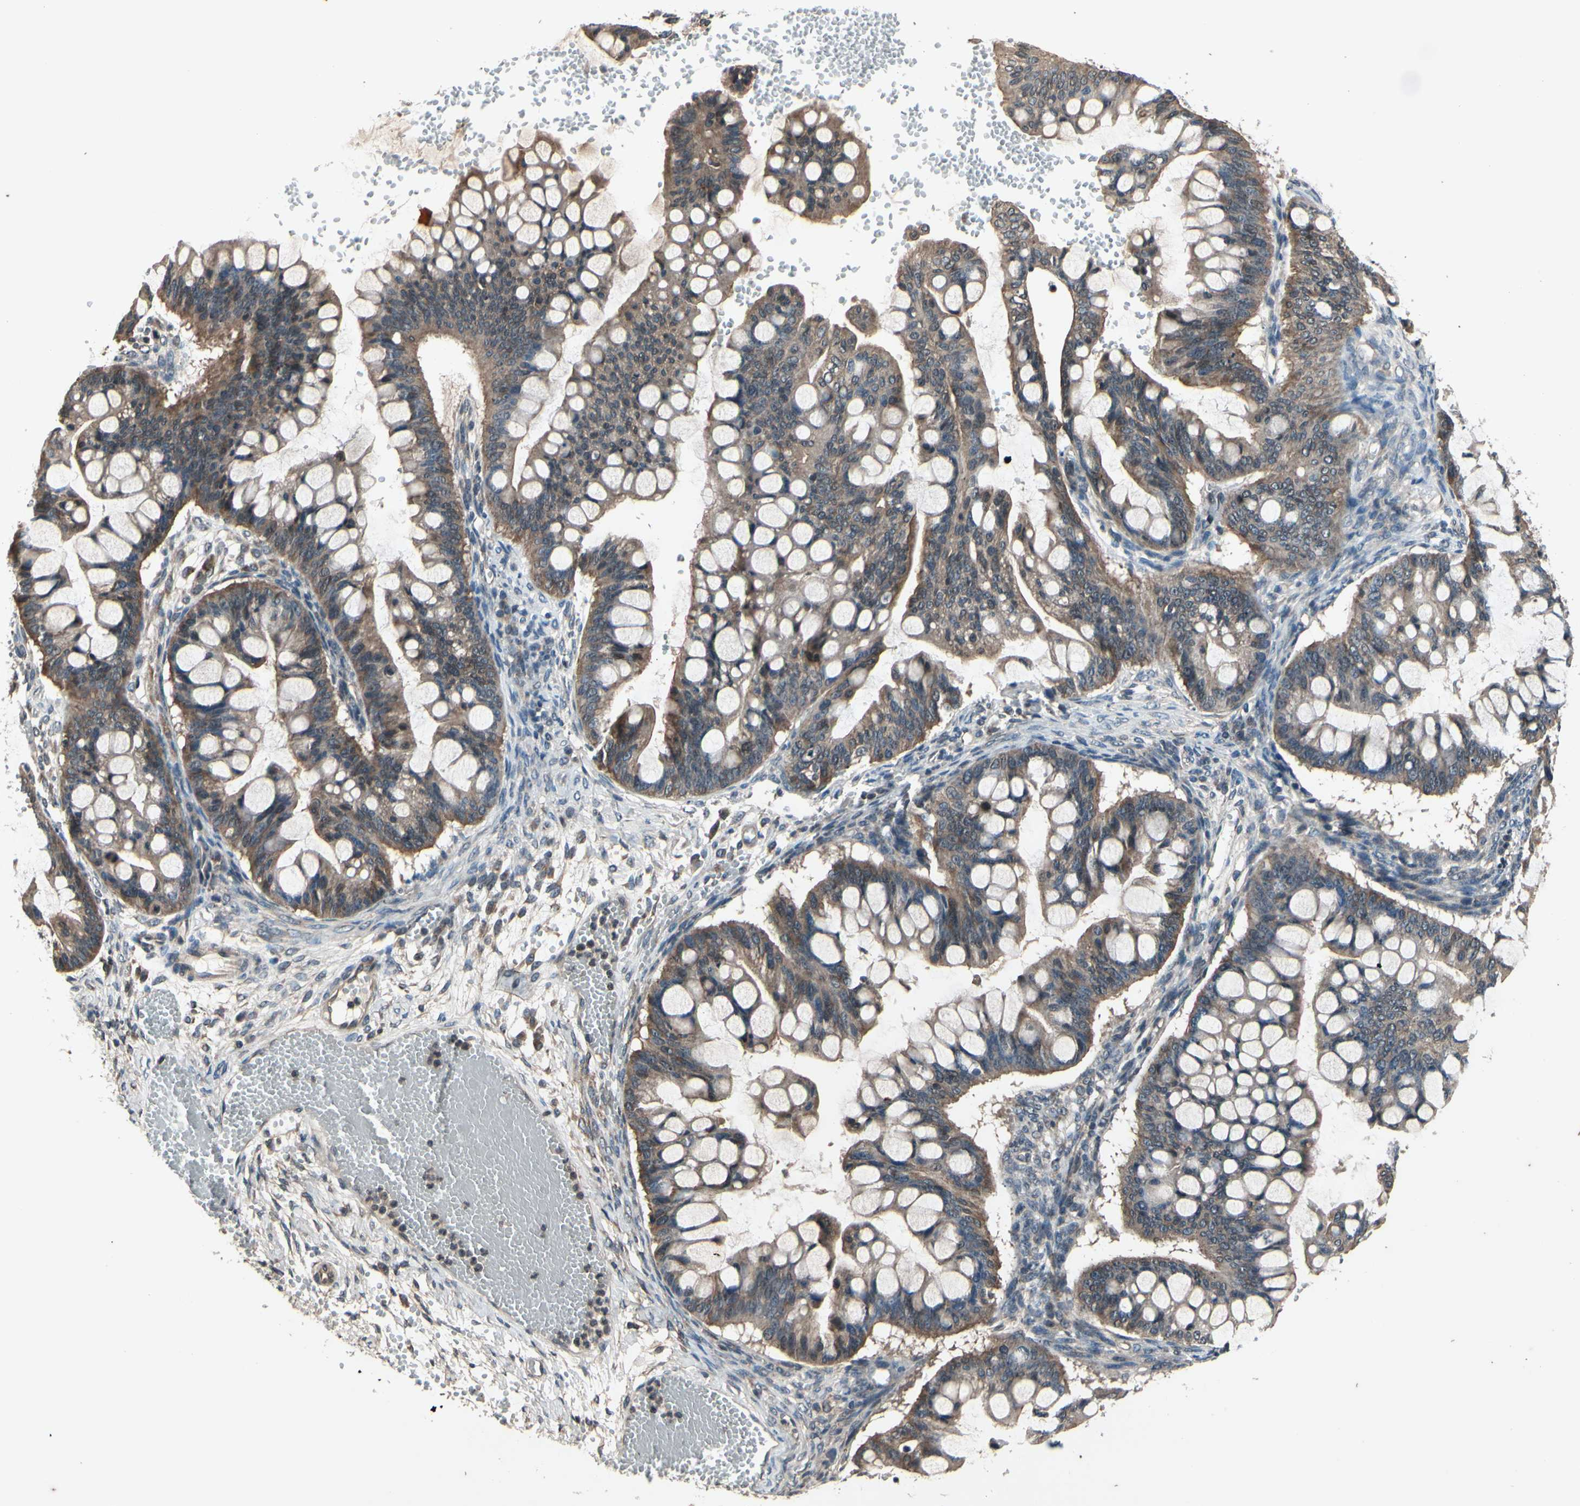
{"staining": {"intensity": "moderate", "quantity": ">75%", "location": "cytoplasmic/membranous"}, "tissue": "ovarian cancer", "cell_type": "Tumor cells", "image_type": "cancer", "snomed": [{"axis": "morphology", "description": "Cystadenocarcinoma, mucinous, NOS"}, {"axis": "topography", "description": "Ovary"}], "caption": "Moderate cytoplasmic/membranous protein expression is seen in about >75% of tumor cells in mucinous cystadenocarcinoma (ovarian).", "gene": "MBTPS2", "patient": {"sex": "female", "age": 73}}